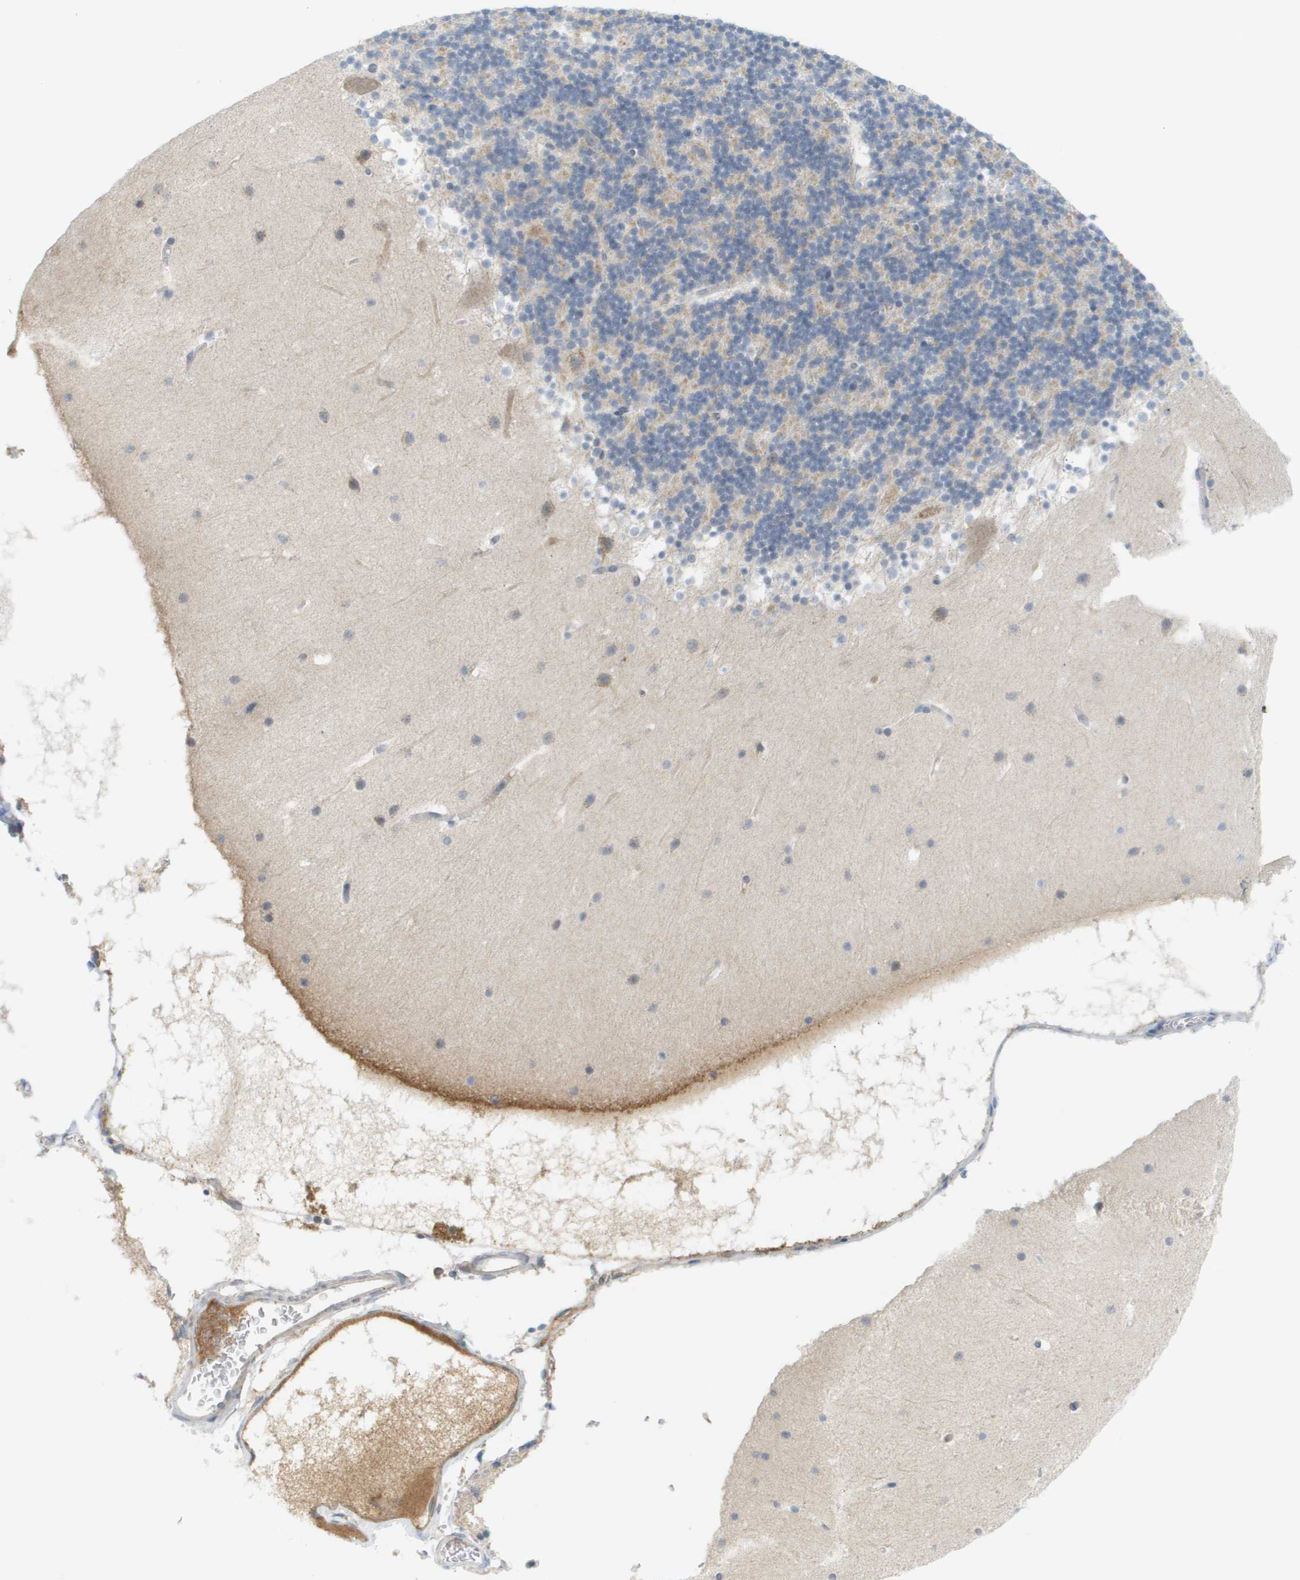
{"staining": {"intensity": "moderate", "quantity": "25%-75%", "location": "cytoplasmic/membranous"}, "tissue": "cerebellum", "cell_type": "Cells in granular layer", "image_type": "normal", "snomed": [{"axis": "morphology", "description": "Normal tissue, NOS"}, {"axis": "topography", "description": "Cerebellum"}], "caption": "Immunohistochemistry (DAB (3,3'-diaminobenzidine)) staining of benign cerebellum displays moderate cytoplasmic/membranous protein expression in approximately 25%-75% of cells in granular layer.", "gene": "PROC", "patient": {"sex": "male", "age": 45}}